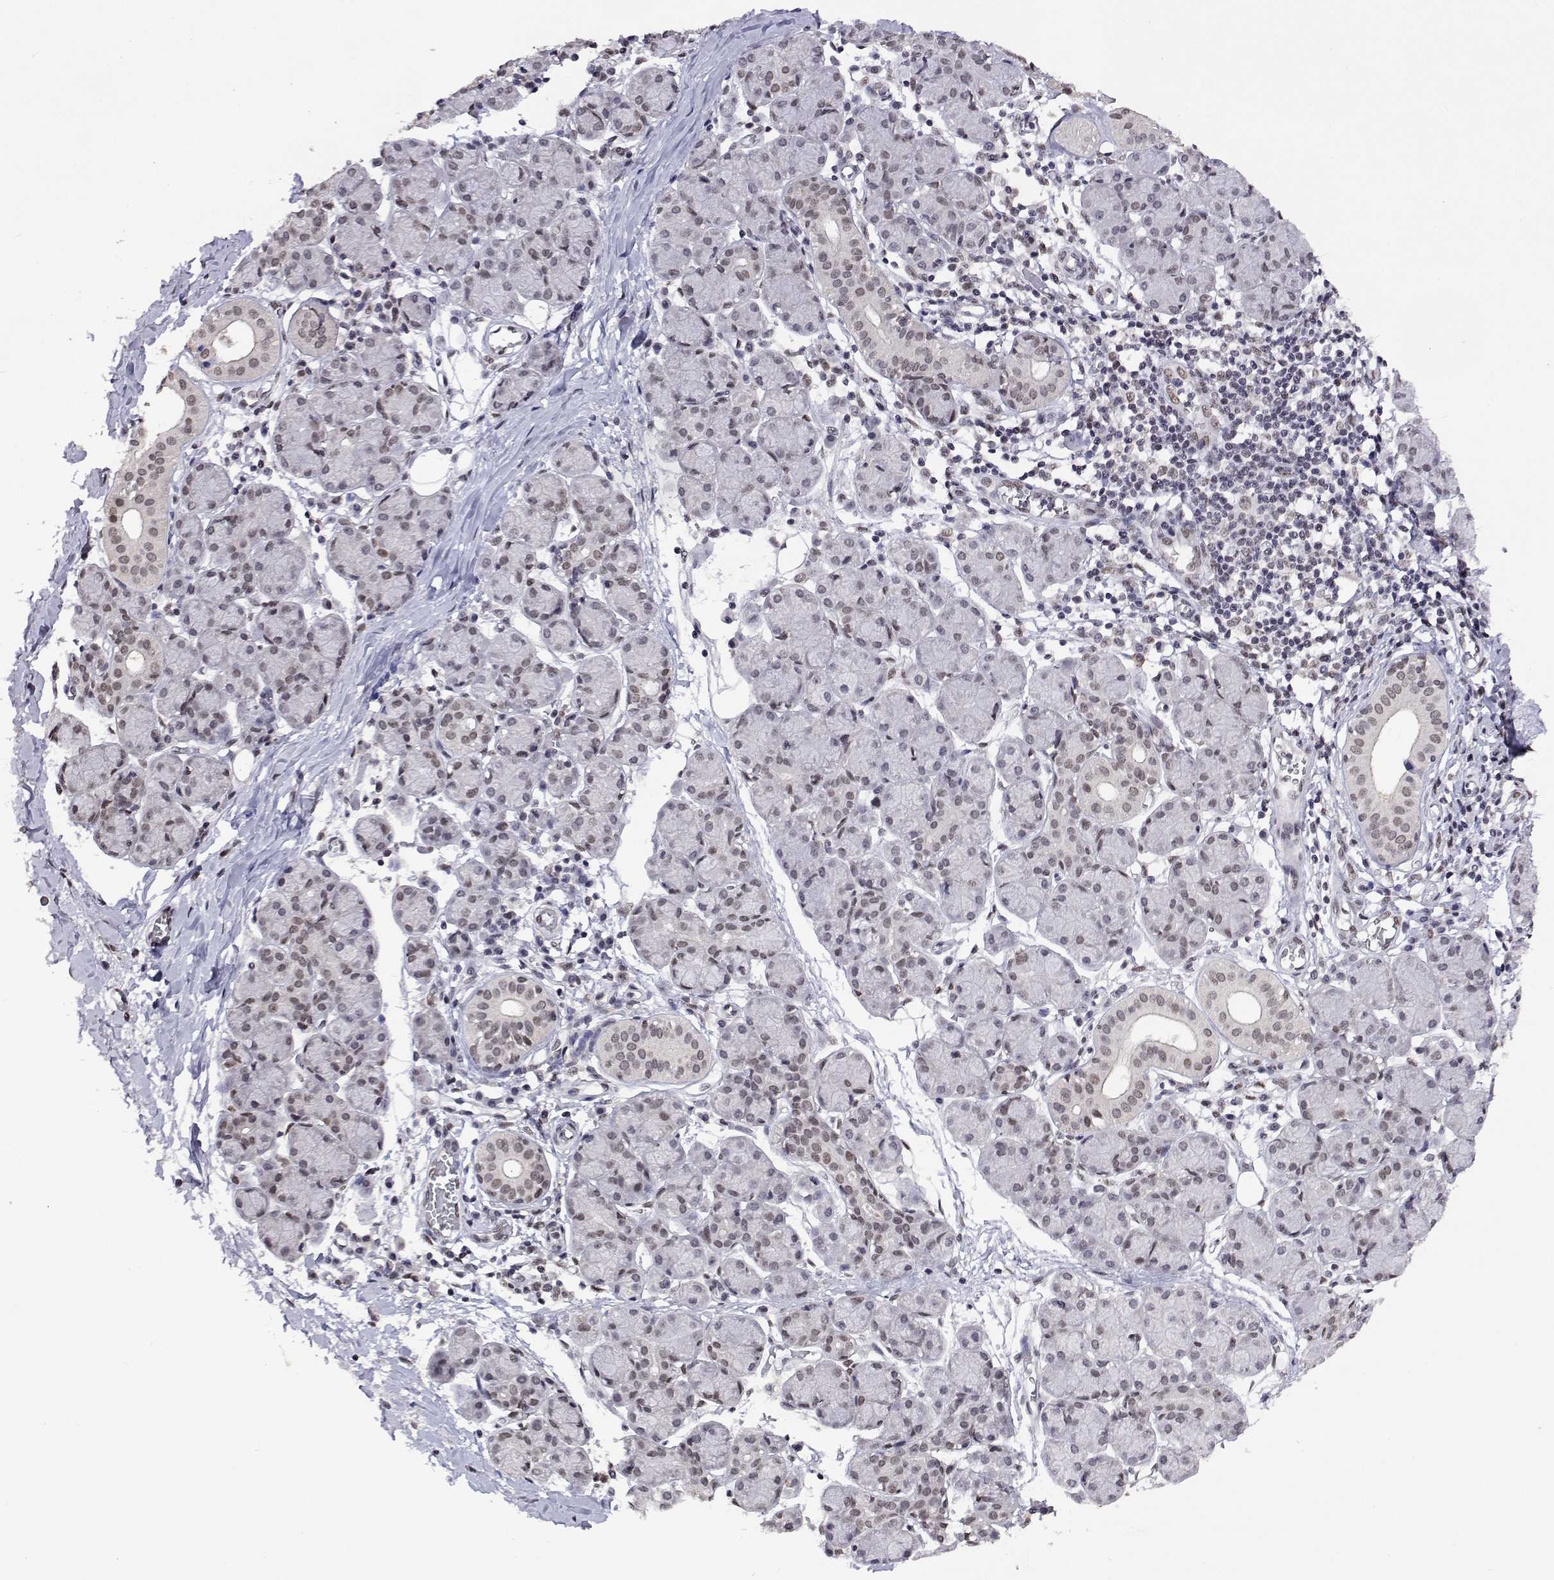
{"staining": {"intensity": "moderate", "quantity": "25%-75%", "location": "nuclear"}, "tissue": "salivary gland", "cell_type": "Glandular cells", "image_type": "normal", "snomed": [{"axis": "morphology", "description": "Normal tissue, NOS"}, {"axis": "morphology", "description": "Inflammation, NOS"}, {"axis": "topography", "description": "Lymph node"}, {"axis": "topography", "description": "Salivary gland"}], "caption": "Protein staining by immunohistochemistry (IHC) reveals moderate nuclear expression in about 25%-75% of glandular cells in benign salivary gland.", "gene": "HNRNPA0", "patient": {"sex": "male", "age": 3}}